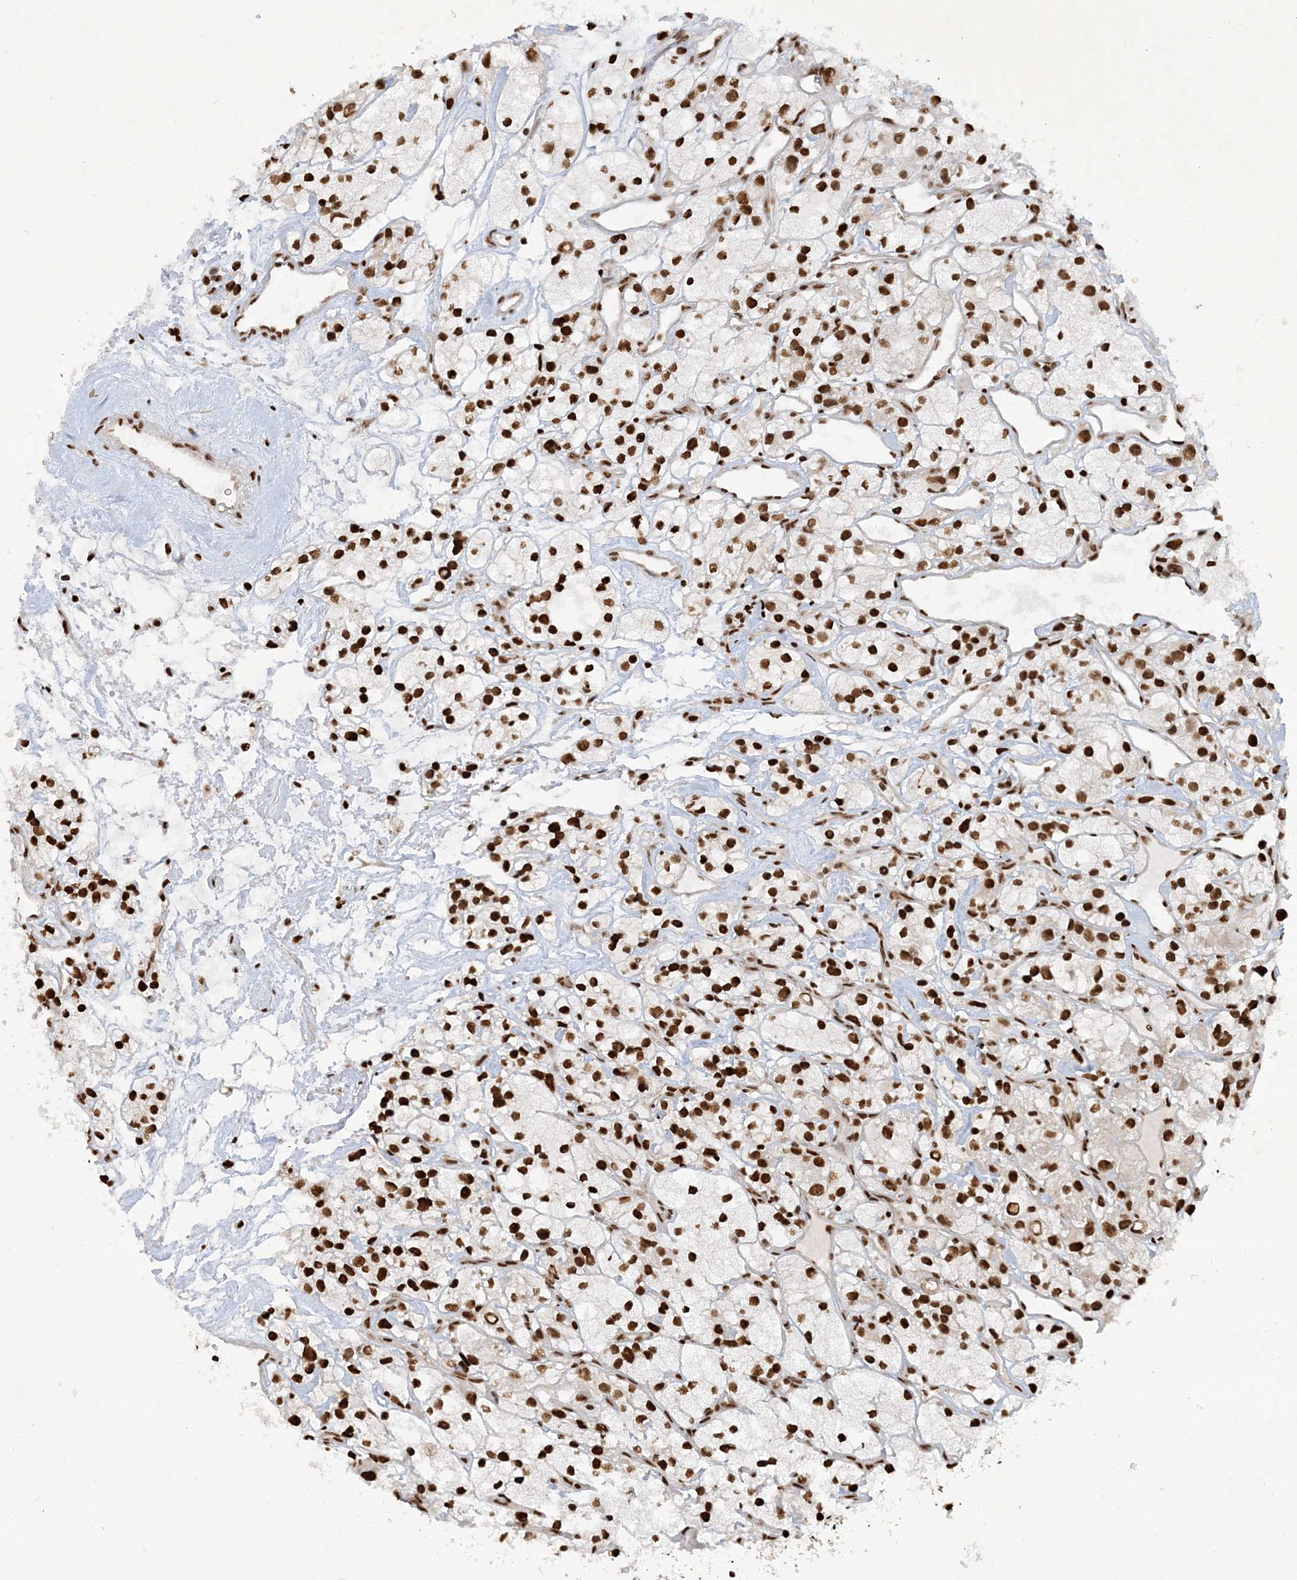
{"staining": {"intensity": "strong", "quantity": ">75%", "location": "nuclear"}, "tissue": "renal cancer", "cell_type": "Tumor cells", "image_type": "cancer", "snomed": [{"axis": "morphology", "description": "Adenocarcinoma, NOS"}, {"axis": "topography", "description": "Kidney"}], "caption": "Immunohistochemical staining of renal cancer exhibits high levels of strong nuclear protein staining in about >75% of tumor cells.", "gene": "DELE1", "patient": {"sex": "female", "age": 57}}